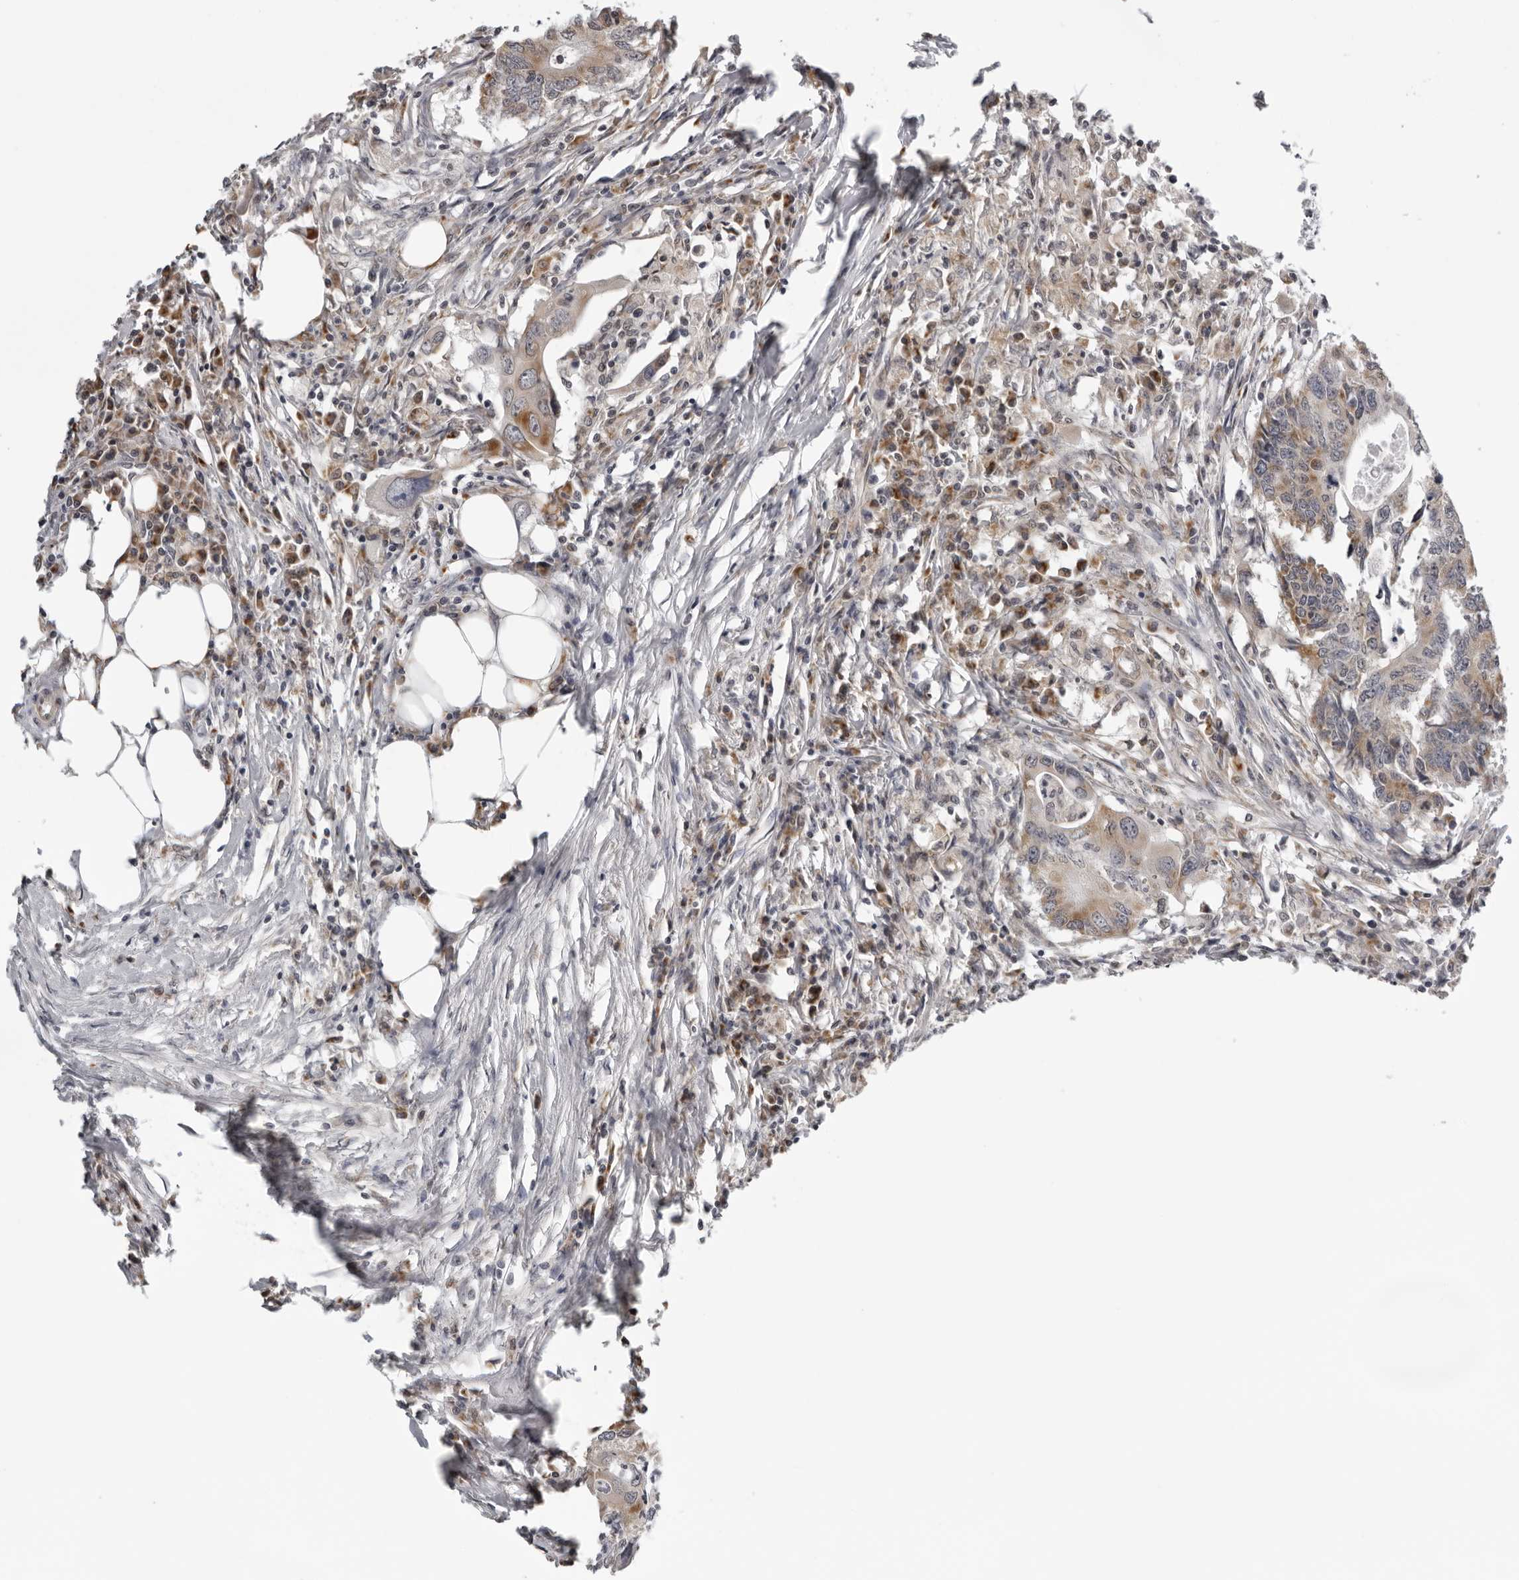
{"staining": {"intensity": "moderate", "quantity": ">75%", "location": "cytoplasmic/membranous"}, "tissue": "colorectal cancer", "cell_type": "Tumor cells", "image_type": "cancer", "snomed": [{"axis": "morphology", "description": "Adenocarcinoma, NOS"}, {"axis": "topography", "description": "Colon"}], "caption": "Immunohistochemical staining of human adenocarcinoma (colorectal) shows moderate cytoplasmic/membranous protein positivity in approximately >75% of tumor cells.", "gene": "CPT2", "patient": {"sex": "male", "age": 71}}